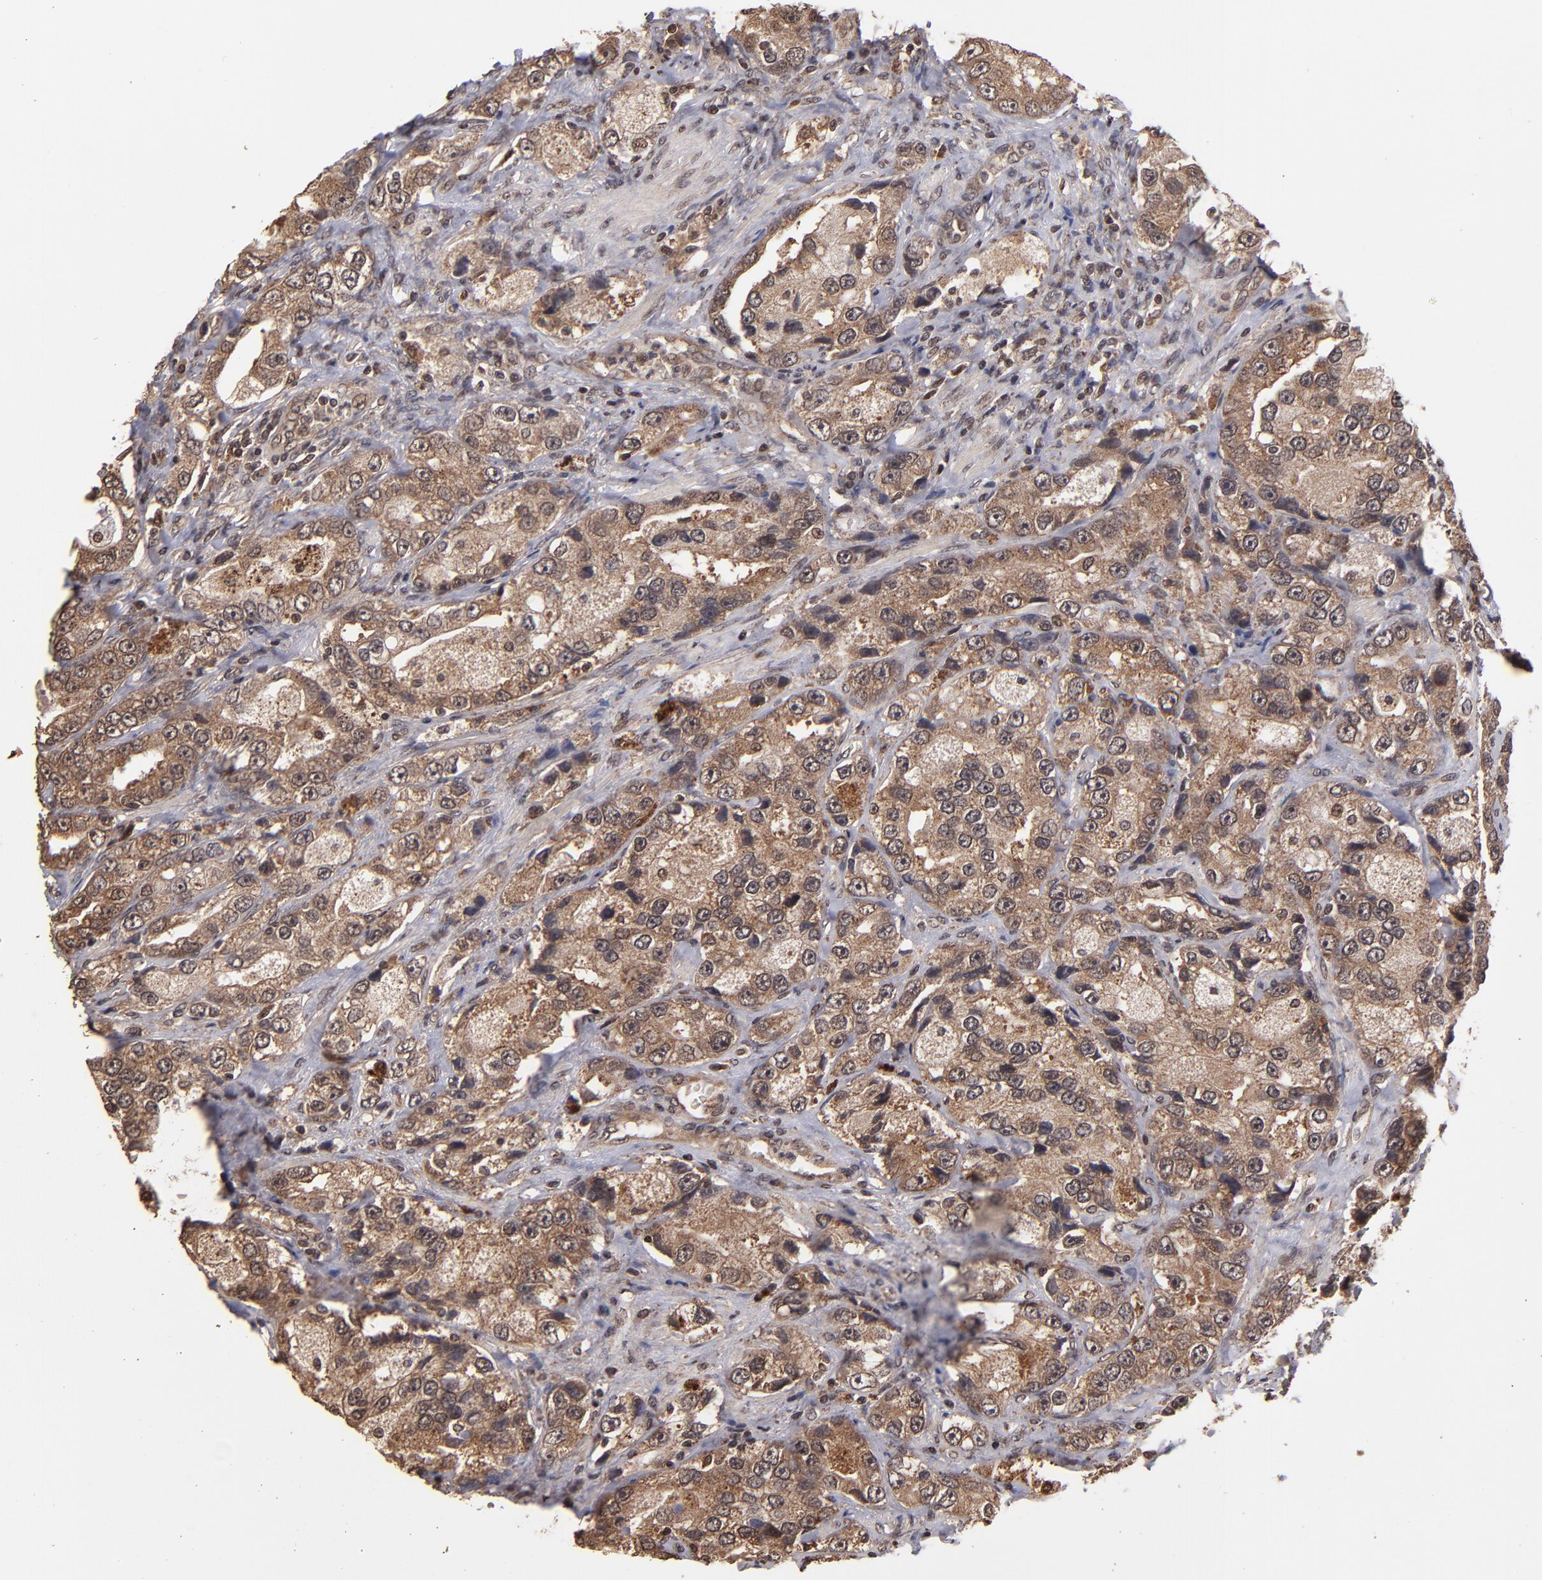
{"staining": {"intensity": "moderate", "quantity": ">75%", "location": "cytoplasmic/membranous"}, "tissue": "prostate cancer", "cell_type": "Tumor cells", "image_type": "cancer", "snomed": [{"axis": "morphology", "description": "Adenocarcinoma, High grade"}, {"axis": "topography", "description": "Prostate"}], "caption": "DAB (3,3'-diaminobenzidine) immunohistochemical staining of prostate cancer (adenocarcinoma (high-grade)) displays moderate cytoplasmic/membranous protein expression in approximately >75% of tumor cells.", "gene": "NFE2L2", "patient": {"sex": "male", "age": 63}}